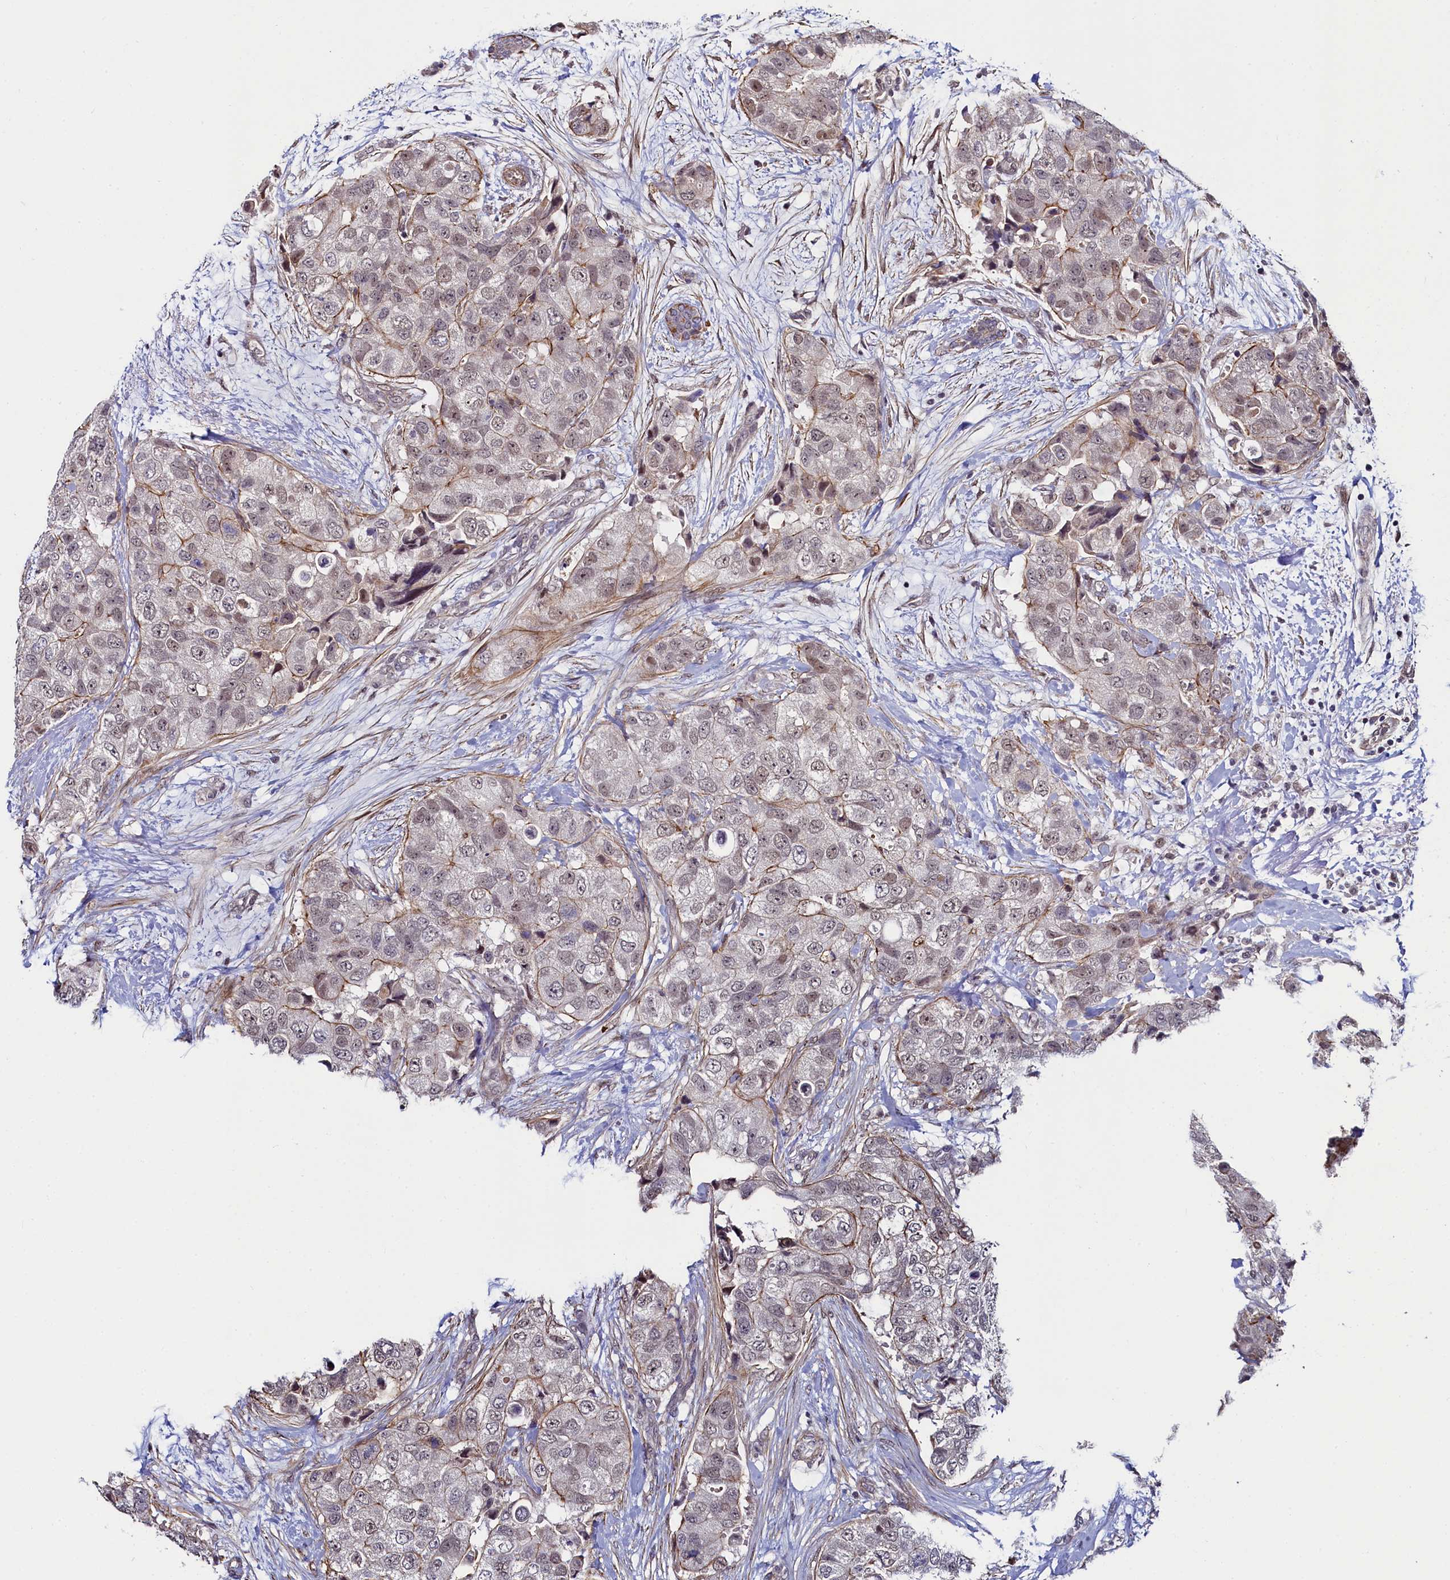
{"staining": {"intensity": "weak", "quantity": "25%-75%", "location": "cytoplasmic/membranous,nuclear"}, "tissue": "breast cancer", "cell_type": "Tumor cells", "image_type": "cancer", "snomed": [{"axis": "morphology", "description": "Duct carcinoma"}, {"axis": "topography", "description": "Breast"}], "caption": "A brown stain highlights weak cytoplasmic/membranous and nuclear staining of a protein in human breast cancer (infiltrating ductal carcinoma) tumor cells. The protein of interest is stained brown, and the nuclei are stained in blue (DAB IHC with brightfield microscopy, high magnification).", "gene": "INTS14", "patient": {"sex": "female", "age": 62}}